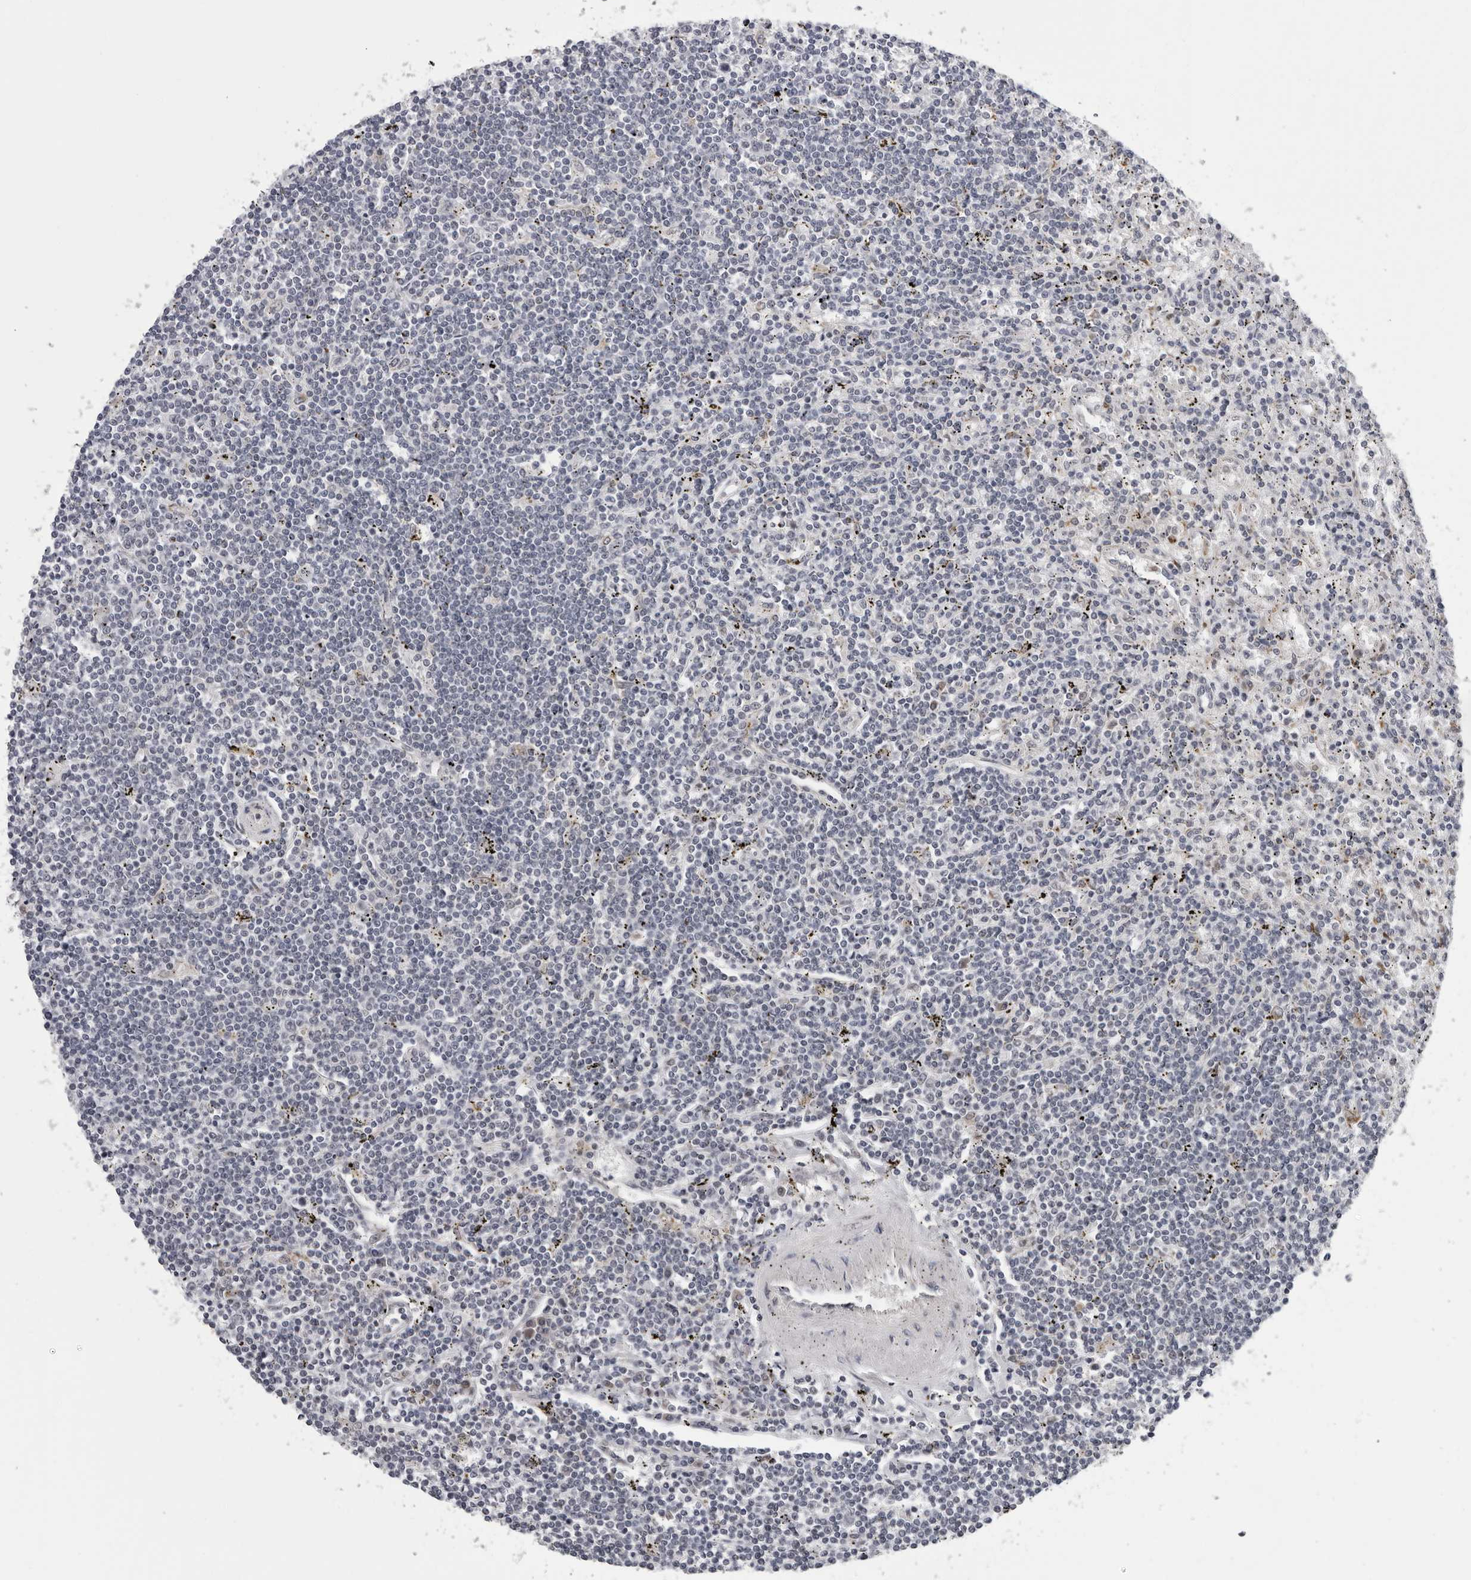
{"staining": {"intensity": "negative", "quantity": "none", "location": "none"}, "tissue": "lymphoma", "cell_type": "Tumor cells", "image_type": "cancer", "snomed": [{"axis": "morphology", "description": "Malignant lymphoma, non-Hodgkin's type, Low grade"}, {"axis": "topography", "description": "Spleen"}], "caption": "DAB immunohistochemical staining of human malignant lymphoma, non-Hodgkin's type (low-grade) displays no significant positivity in tumor cells.", "gene": "CPT2", "patient": {"sex": "male", "age": 76}}